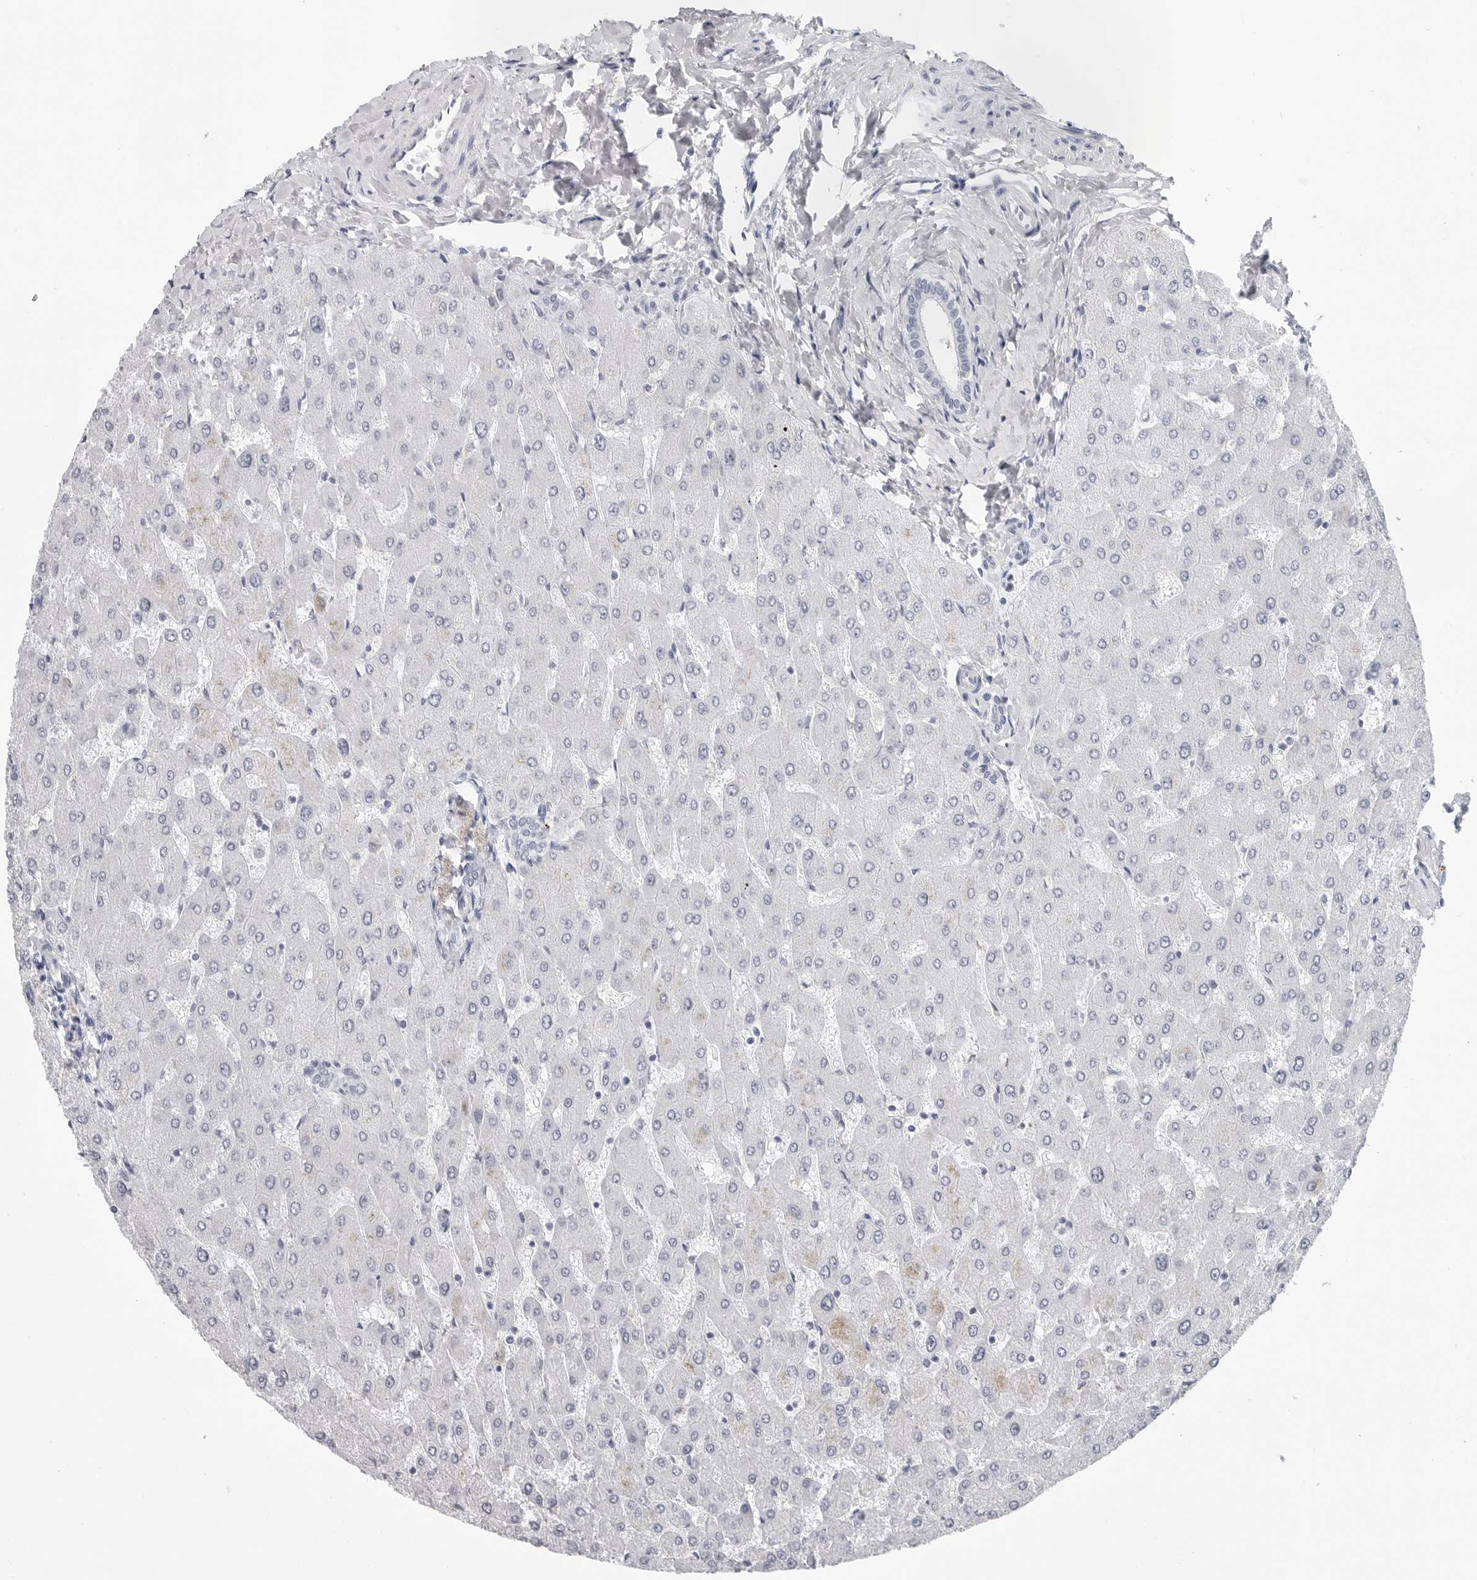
{"staining": {"intensity": "negative", "quantity": "none", "location": "none"}, "tissue": "liver", "cell_type": "Cholangiocytes", "image_type": "normal", "snomed": [{"axis": "morphology", "description": "Normal tissue, NOS"}, {"axis": "topography", "description": "Liver"}], "caption": "High magnification brightfield microscopy of unremarkable liver stained with DAB (3,3'-diaminobenzidine) (brown) and counterstained with hematoxylin (blue): cholangiocytes show no significant expression.", "gene": "CSH1", "patient": {"sex": "male", "age": 55}}